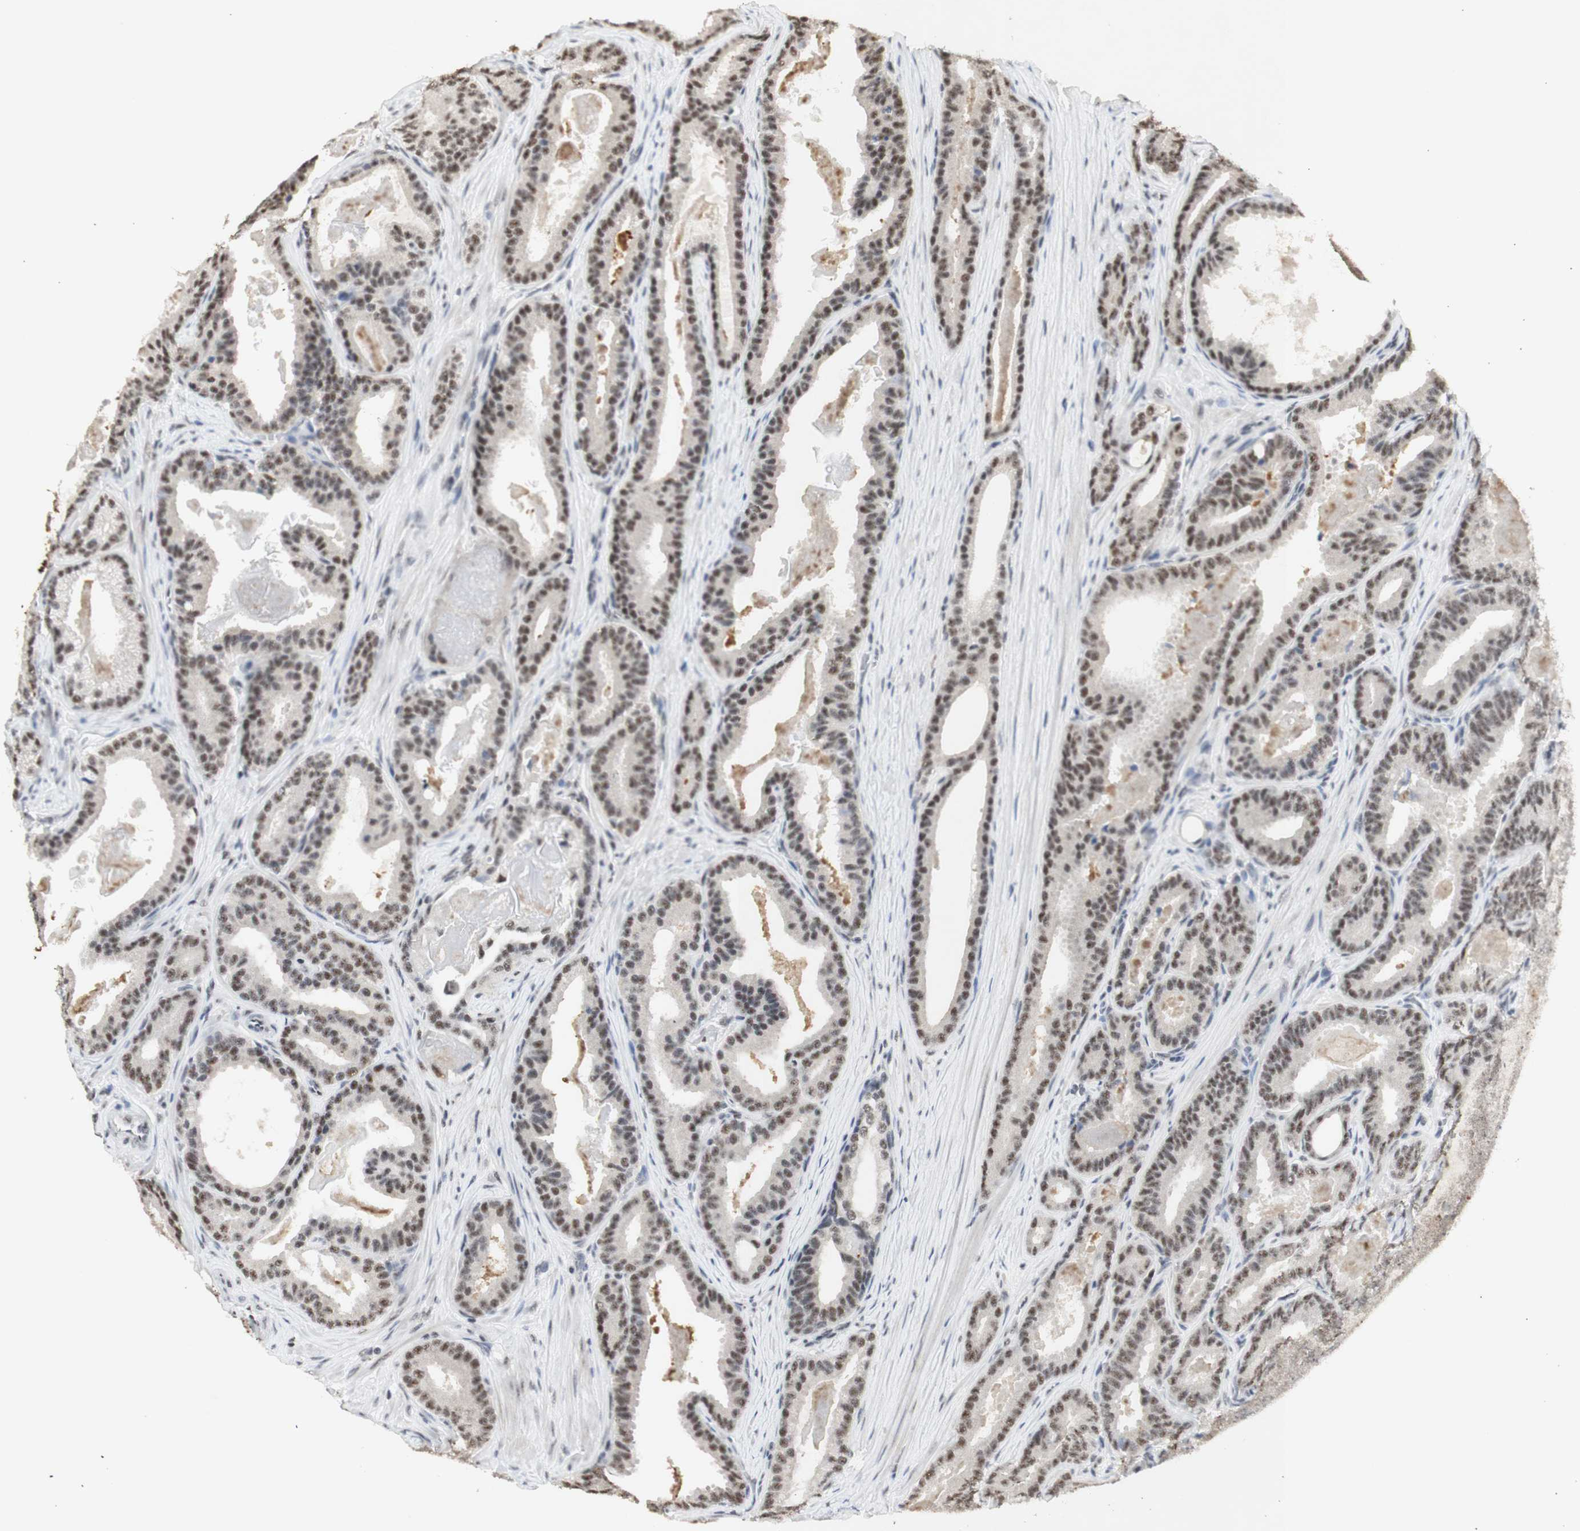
{"staining": {"intensity": "moderate", "quantity": ">75%", "location": "cytoplasmic/membranous"}, "tissue": "prostate cancer", "cell_type": "Tumor cells", "image_type": "cancer", "snomed": [{"axis": "morphology", "description": "Adenocarcinoma, High grade"}, {"axis": "topography", "description": "Prostate"}], "caption": "Immunohistochemistry (IHC) micrograph of neoplastic tissue: human prostate adenocarcinoma (high-grade) stained using immunohistochemistry demonstrates medium levels of moderate protein expression localized specifically in the cytoplasmic/membranous of tumor cells, appearing as a cytoplasmic/membranous brown color.", "gene": "SNRPB", "patient": {"sex": "male", "age": 60}}